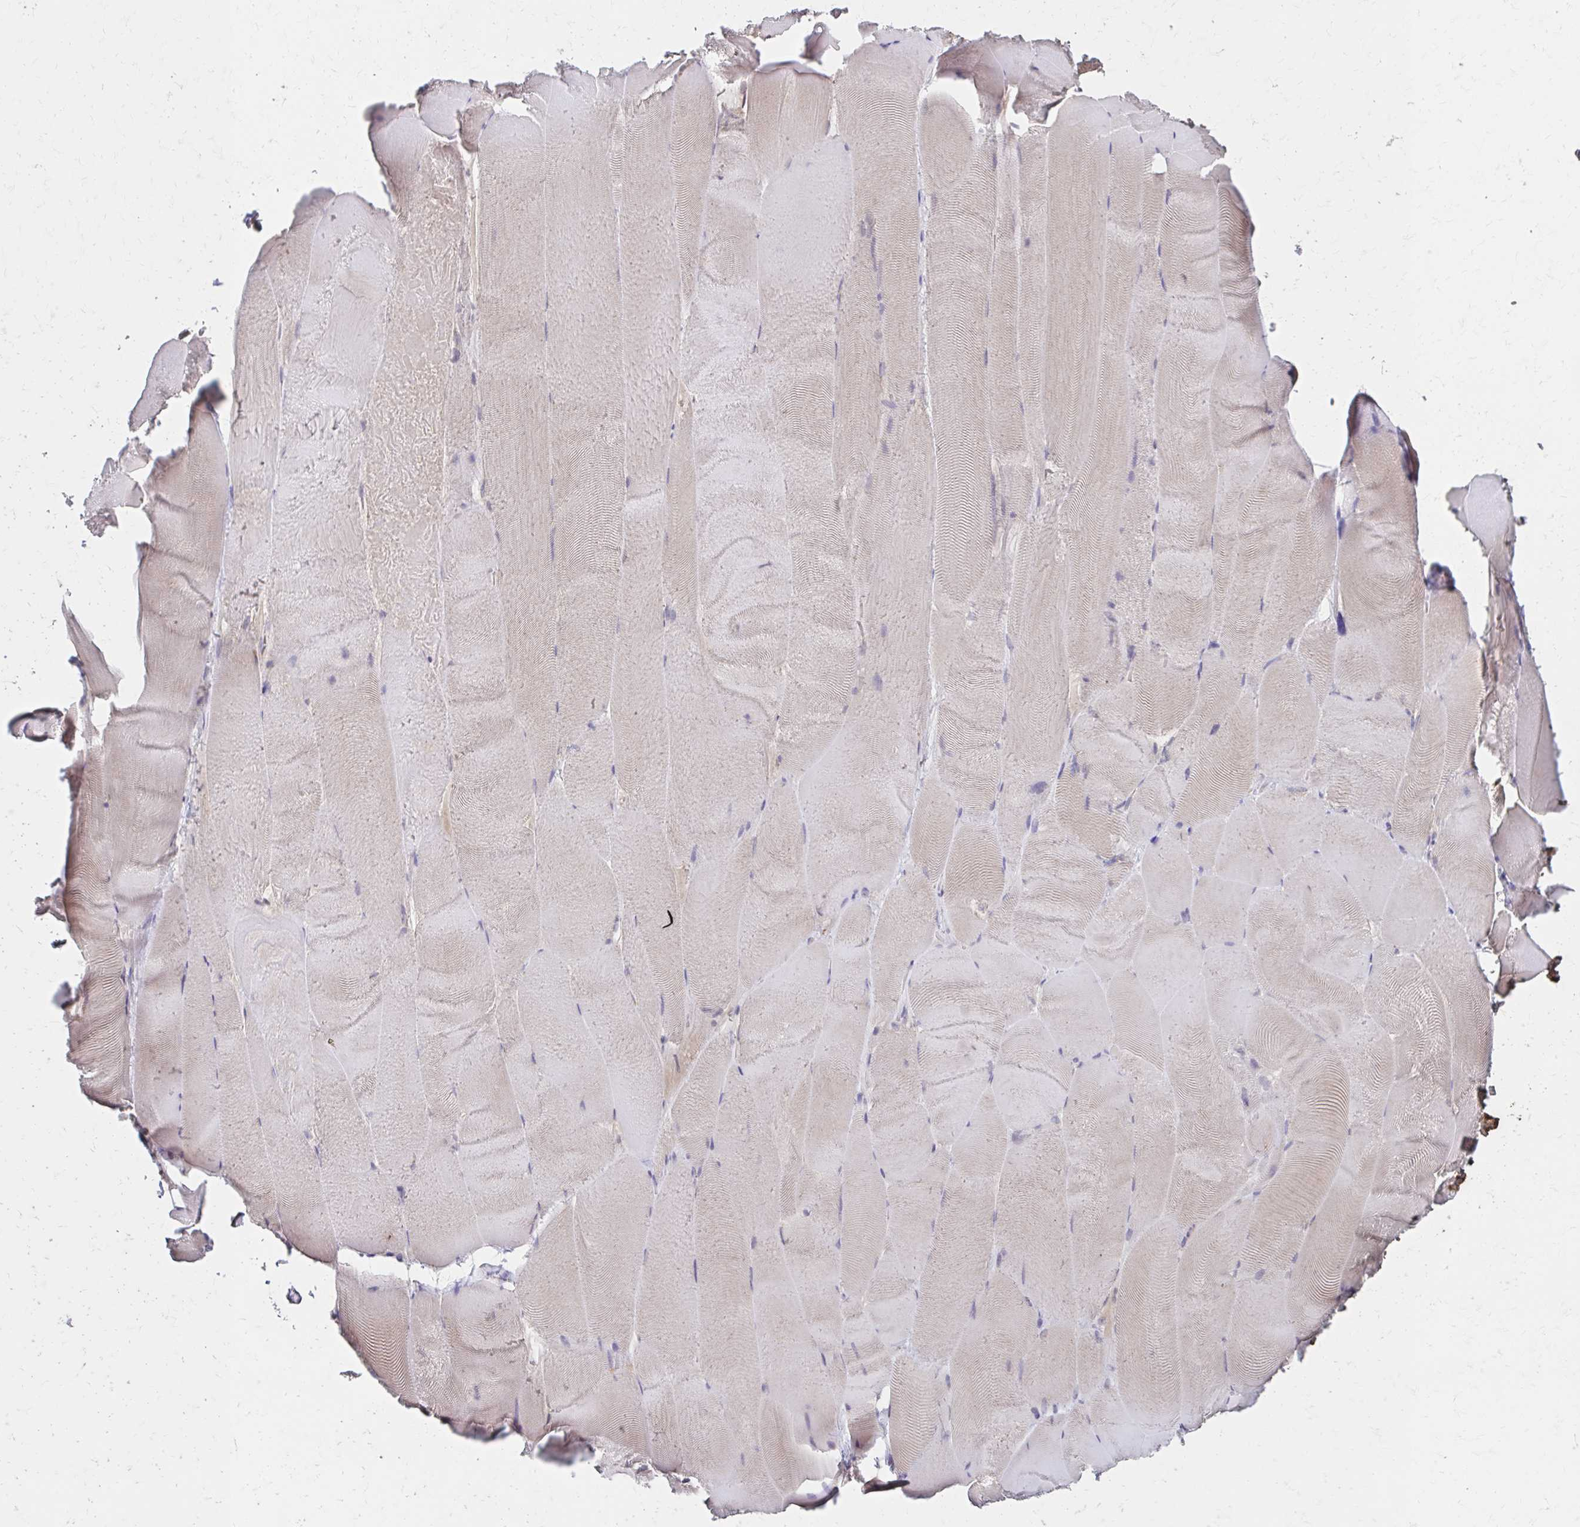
{"staining": {"intensity": "negative", "quantity": "none", "location": "none"}, "tissue": "skeletal muscle", "cell_type": "Myocytes", "image_type": "normal", "snomed": [{"axis": "morphology", "description": "Normal tissue, NOS"}, {"axis": "topography", "description": "Skeletal muscle"}], "caption": "The IHC photomicrograph has no significant positivity in myocytes of skeletal muscle.", "gene": "HMGCS2", "patient": {"sex": "female", "age": 64}}